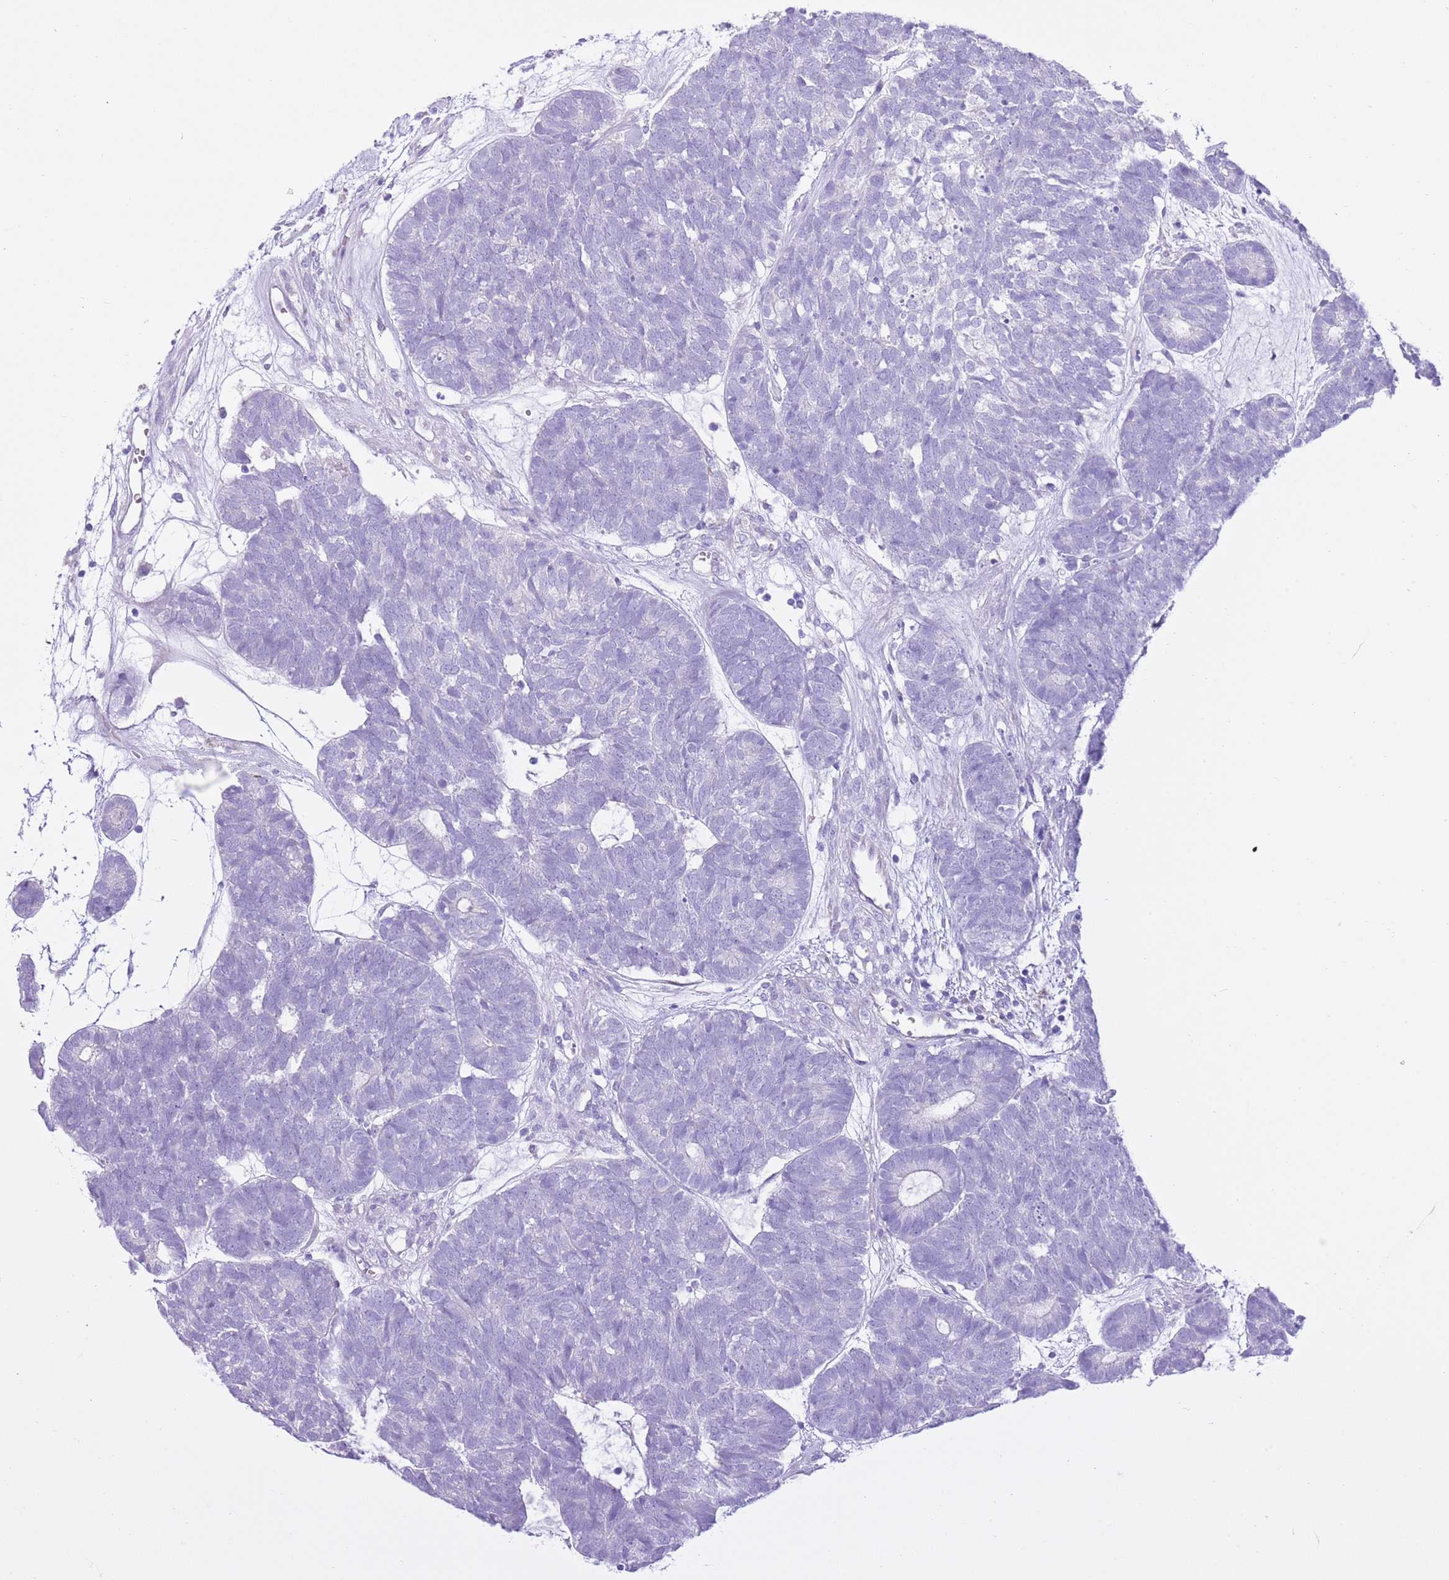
{"staining": {"intensity": "negative", "quantity": "none", "location": "none"}, "tissue": "head and neck cancer", "cell_type": "Tumor cells", "image_type": "cancer", "snomed": [{"axis": "morphology", "description": "Adenocarcinoma, NOS"}, {"axis": "topography", "description": "Head-Neck"}], "caption": "DAB immunohistochemical staining of head and neck cancer exhibits no significant expression in tumor cells. (Brightfield microscopy of DAB (3,3'-diaminobenzidine) immunohistochemistry (IHC) at high magnification).", "gene": "AAR2", "patient": {"sex": "female", "age": 81}}